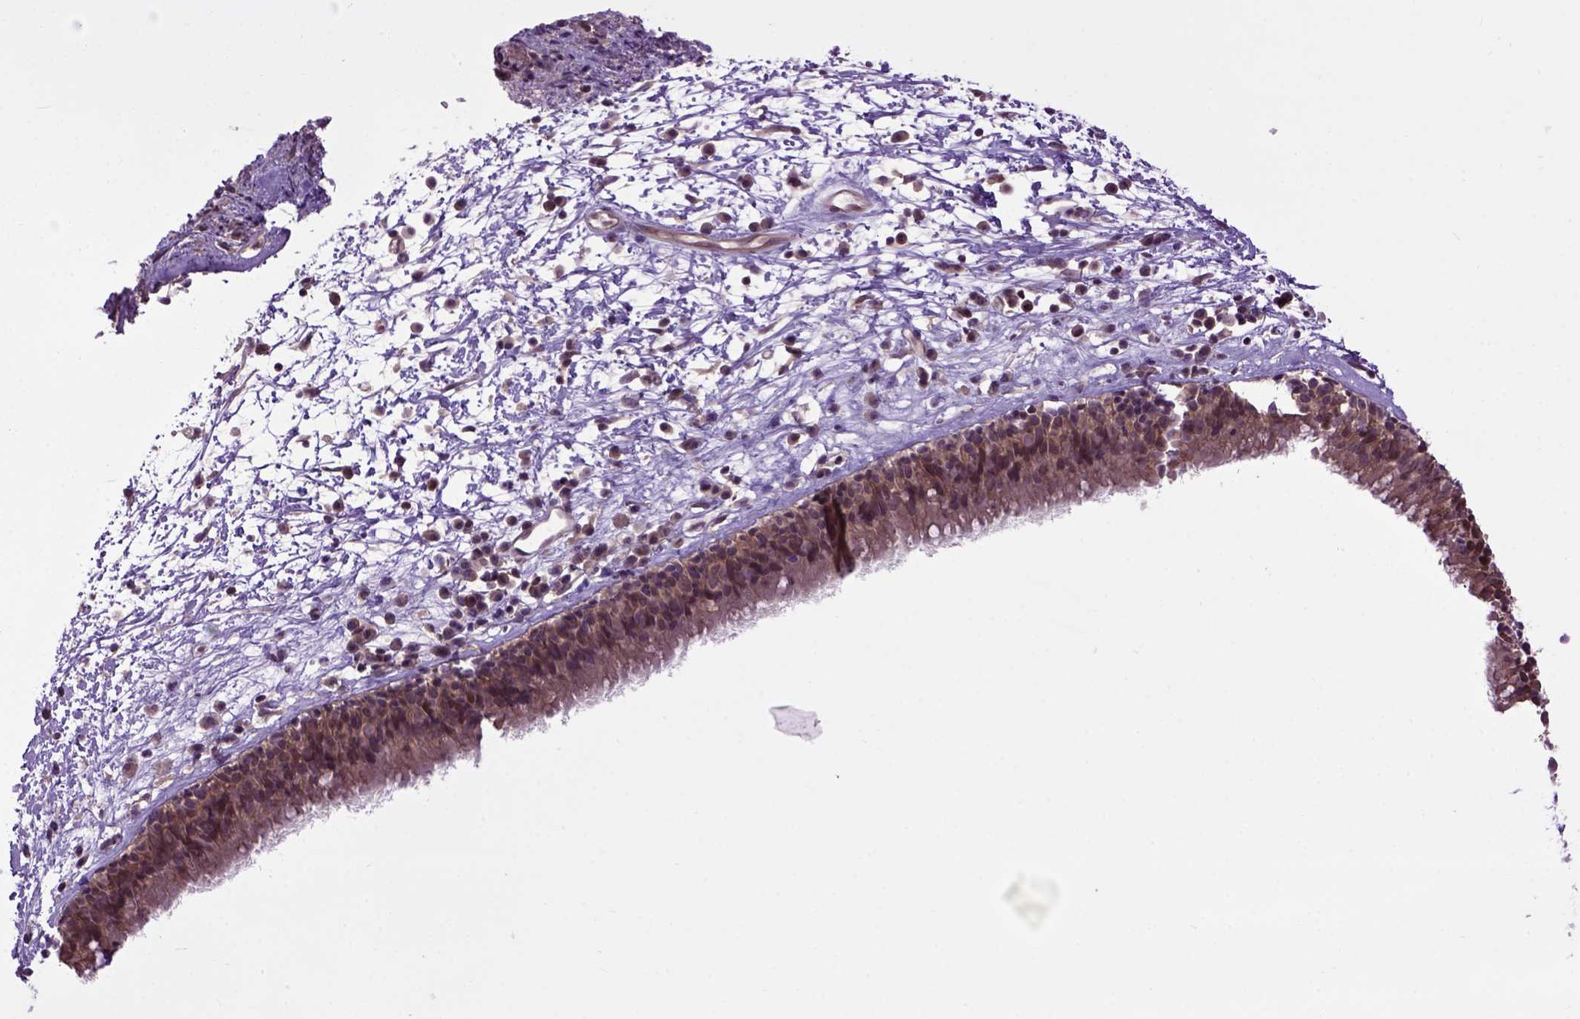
{"staining": {"intensity": "moderate", "quantity": "<25%", "location": "cytoplasmic/membranous,nuclear"}, "tissue": "nasopharynx", "cell_type": "Respiratory epithelial cells", "image_type": "normal", "snomed": [{"axis": "morphology", "description": "Normal tissue, NOS"}, {"axis": "topography", "description": "Nasopharynx"}], "caption": "Immunohistochemistry (IHC) of unremarkable nasopharynx shows low levels of moderate cytoplasmic/membranous,nuclear staining in approximately <25% of respiratory epithelial cells. (IHC, brightfield microscopy, high magnification).", "gene": "WDR48", "patient": {"sex": "male", "age": 24}}